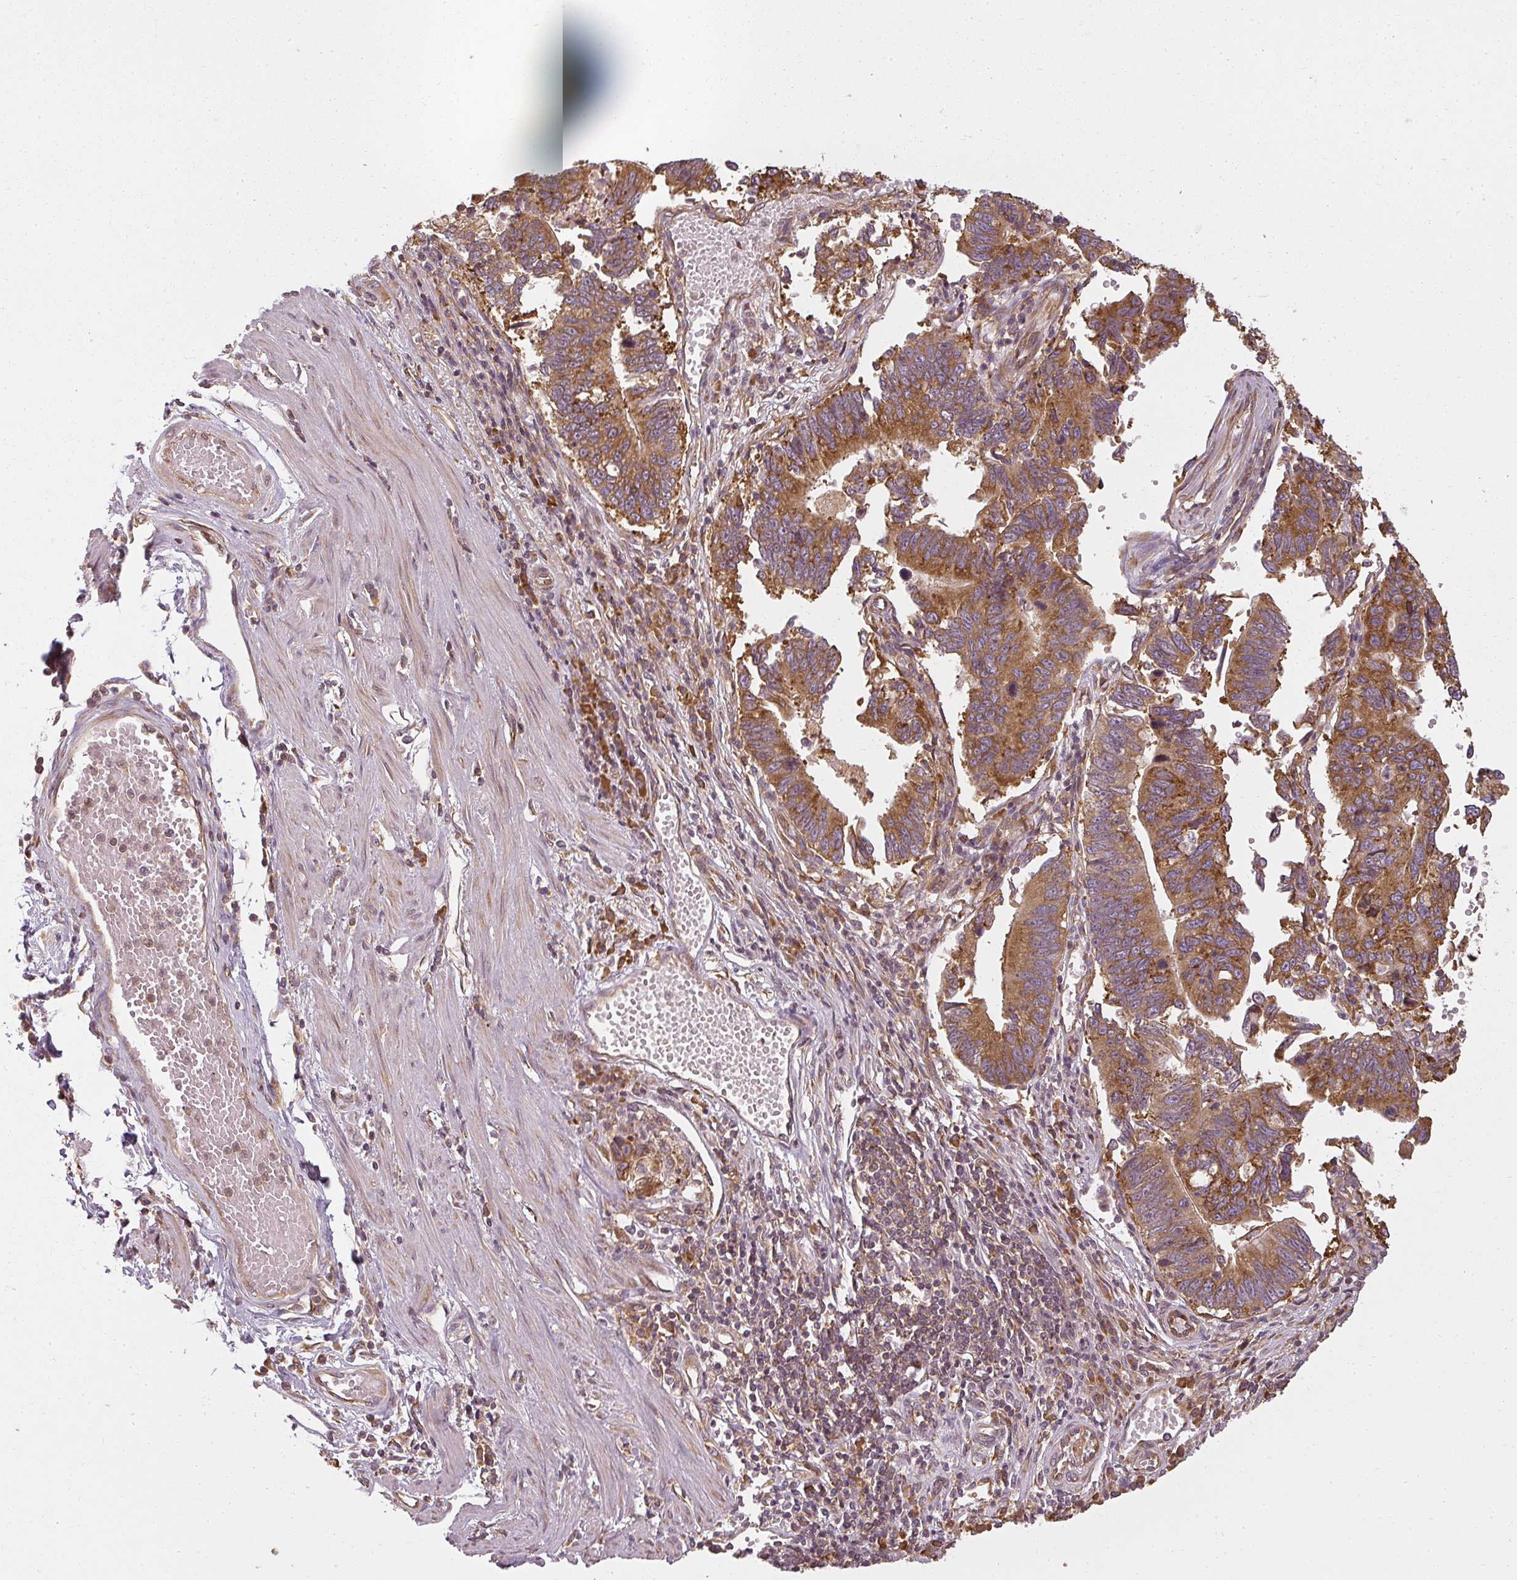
{"staining": {"intensity": "strong", "quantity": ">75%", "location": "cytoplasmic/membranous"}, "tissue": "stomach cancer", "cell_type": "Tumor cells", "image_type": "cancer", "snomed": [{"axis": "morphology", "description": "Adenocarcinoma, NOS"}, {"axis": "topography", "description": "Stomach"}], "caption": "Adenocarcinoma (stomach) was stained to show a protein in brown. There is high levels of strong cytoplasmic/membranous staining in approximately >75% of tumor cells.", "gene": "RPL24", "patient": {"sex": "male", "age": 59}}